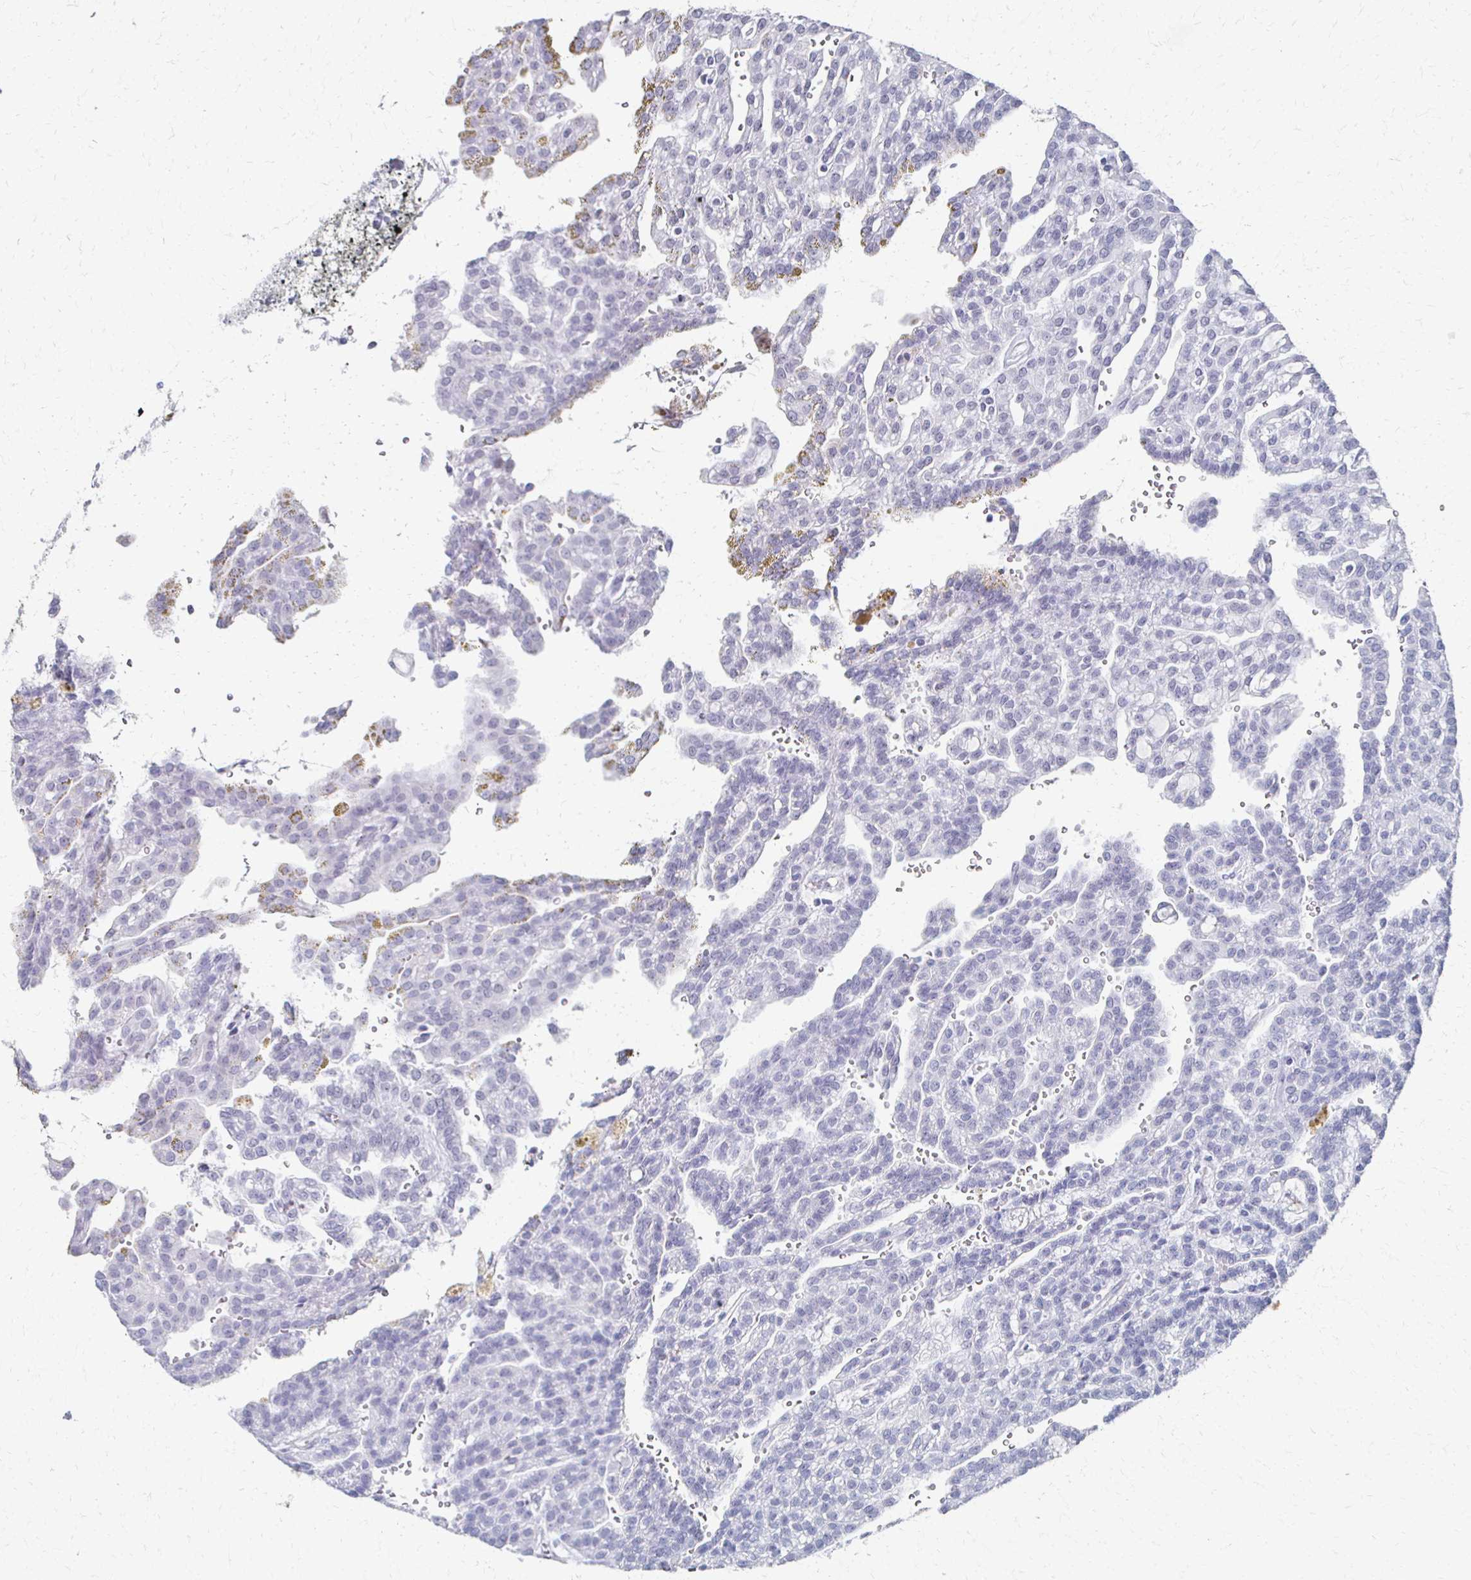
{"staining": {"intensity": "negative", "quantity": "none", "location": "none"}, "tissue": "renal cancer", "cell_type": "Tumor cells", "image_type": "cancer", "snomed": [{"axis": "morphology", "description": "Adenocarcinoma, NOS"}, {"axis": "topography", "description": "Kidney"}], "caption": "Tumor cells are negative for brown protein staining in adenocarcinoma (renal).", "gene": "CXCR2", "patient": {"sex": "male", "age": 63}}